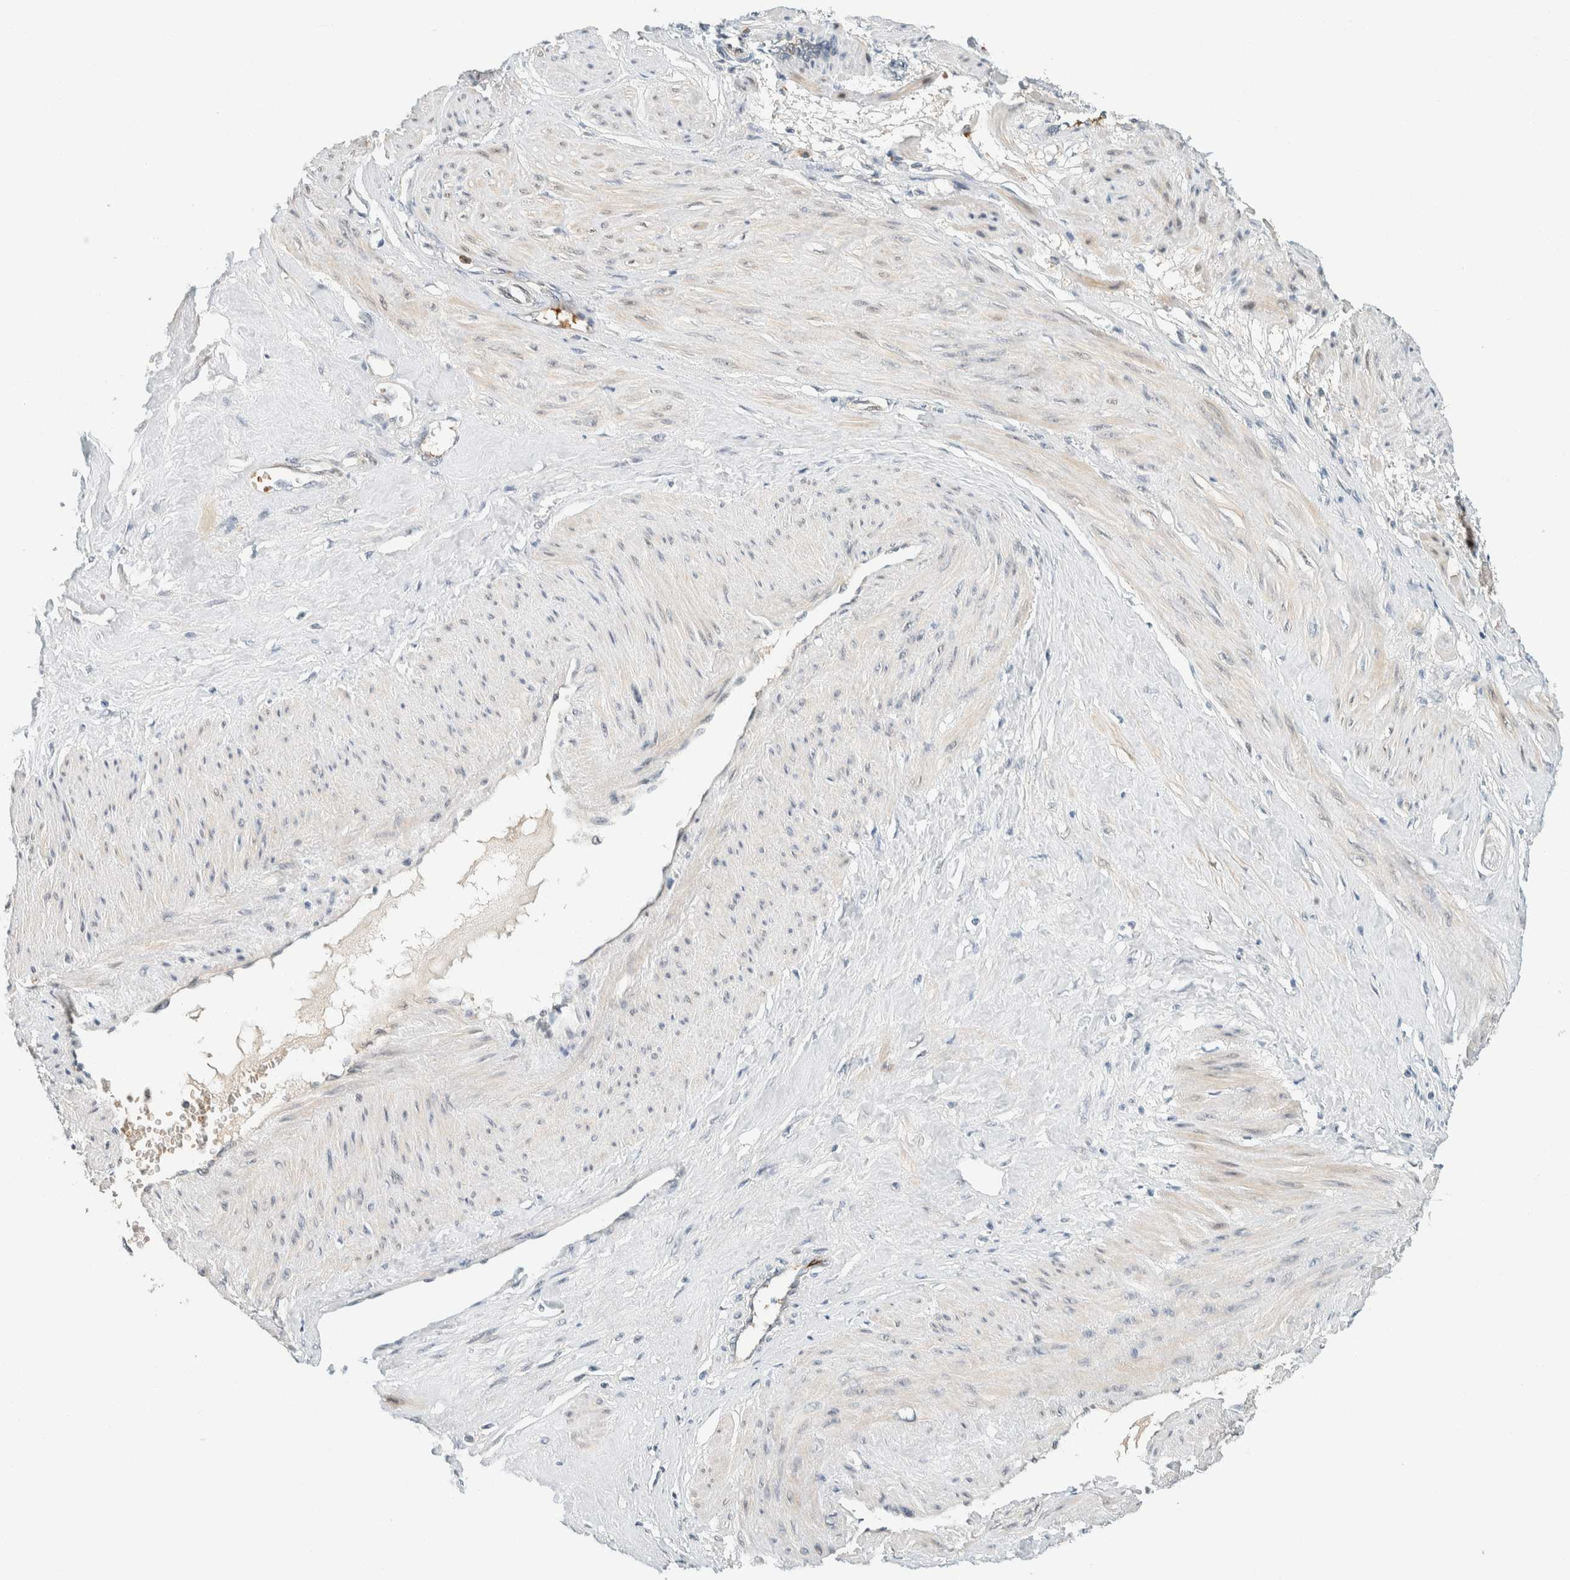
{"staining": {"intensity": "weak", "quantity": "25%-75%", "location": "cytoplasmic/membranous,nuclear"}, "tissue": "smooth muscle", "cell_type": "Smooth muscle cells", "image_type": "normal", "snomed": [{"axis": "morphology", "description": "Normal tissue, NOS"}, {"axis": "topography", "description": "Endometrium"}], "caption": "DAB (3,3'-diaminobenzidine) immunohistochemical staining of benign smooth muscle exhibits weak cytoplasmic/membranous,nuclear protein positivity in approximately 25%-75% of smooth muscle cells. The protein is stained brown, and the nuclei are stained in blue (DAB (3,3'-diaminobenzidine) IHC with brightfield microscopy, high magnification).", "gene": "TSTD2", "patient": {"sex": "female", "age": 33}}